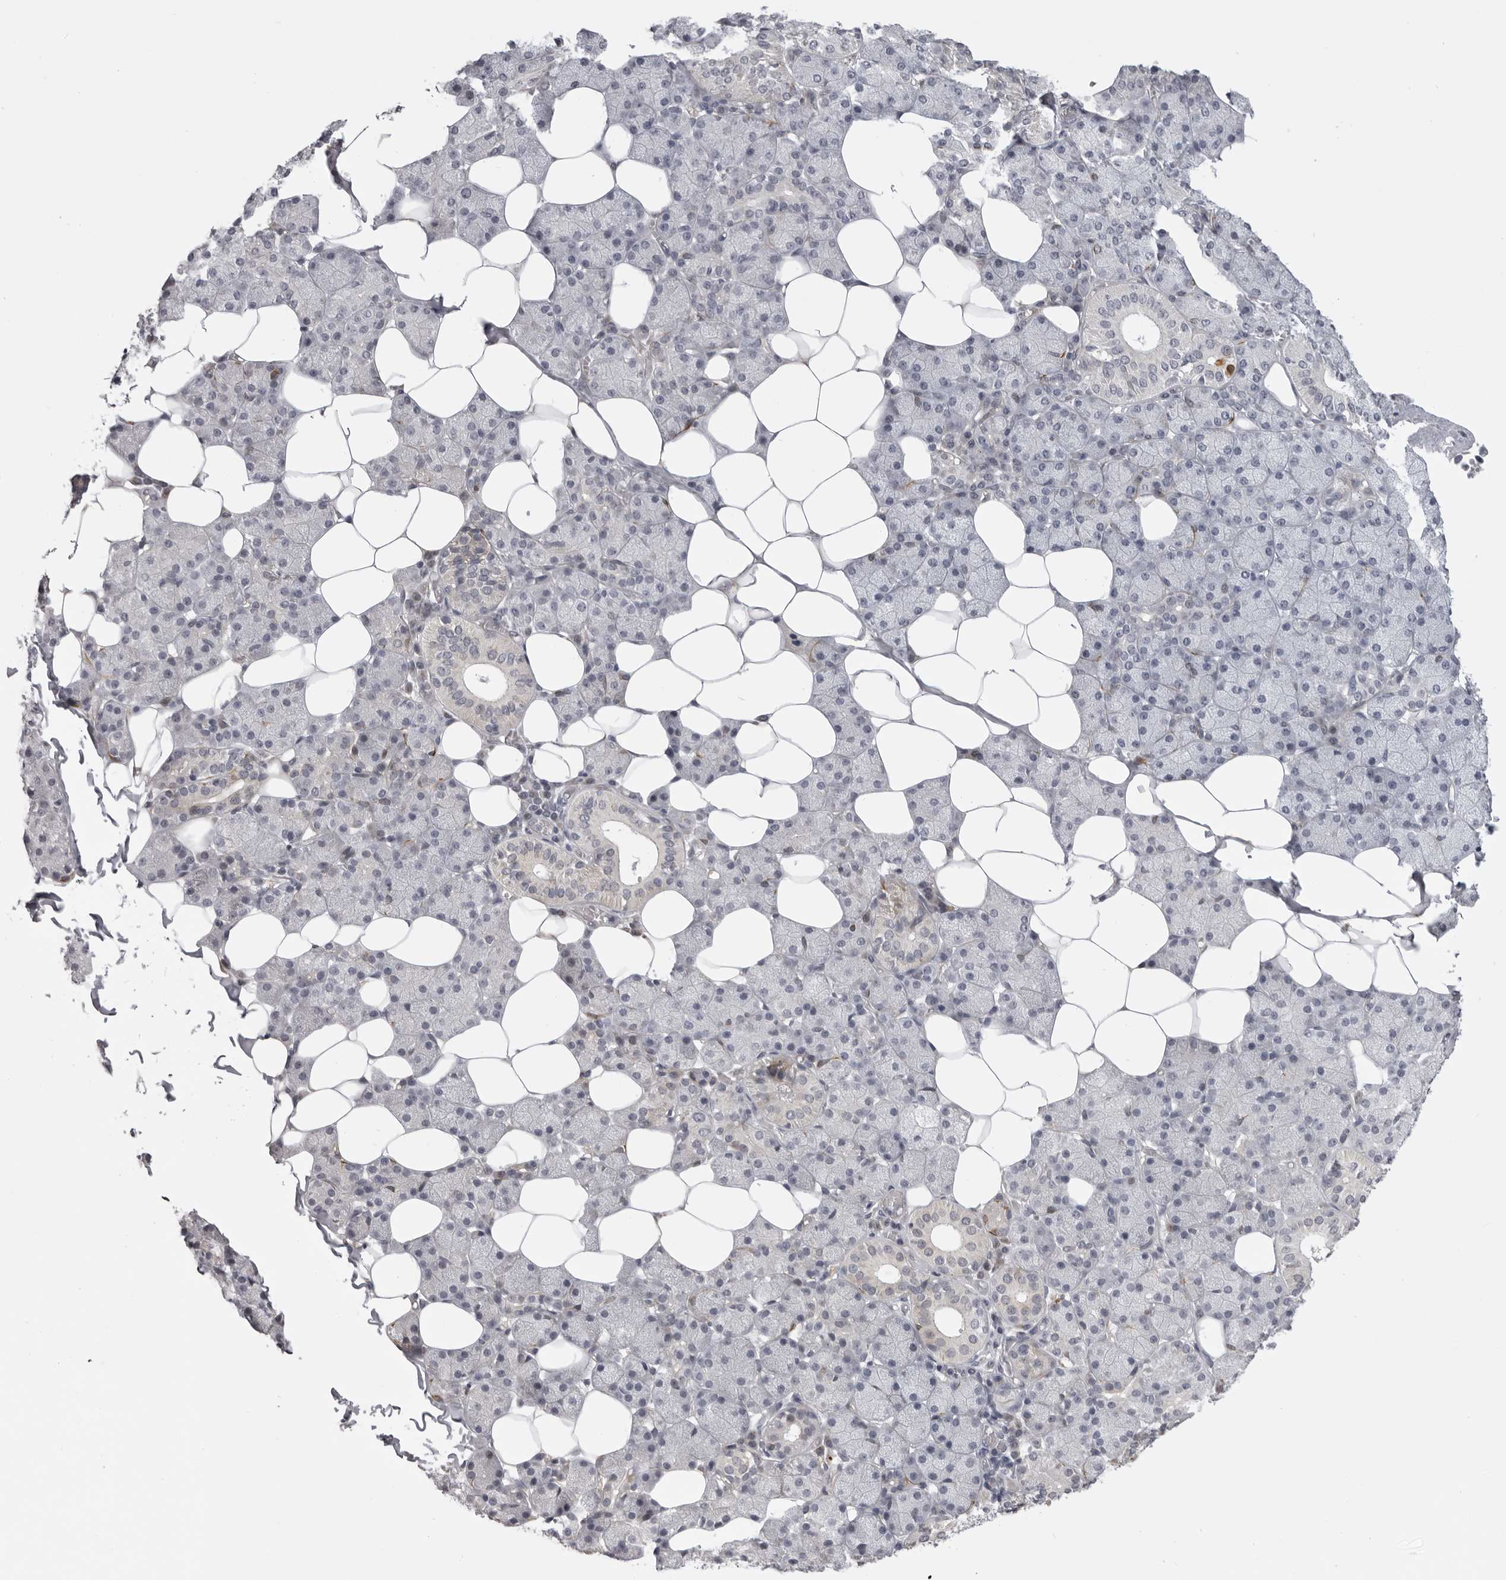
{"staining": {"intensity": "weak", "quantity": "<25%", "location": "cytoplasmic/membranous"}, "tissue": "salivary gland", "cell_type": "Glandular cells", "image_type": "normal", "snomed": [{"axis": "morphology", "description": "Normal tissue, NOS"}, {"axis": "topography", "description": "Salivary gland"}], "caption": "Protein analysis of unremarkable salivary gland shows no significant staining in glandular cells. (DAB immunohistochemistry (IHC) visualized using brightfield microscopy, high magnification).", "gene": "EPHA10", "patient": {"sex": "female", "age": 33}}